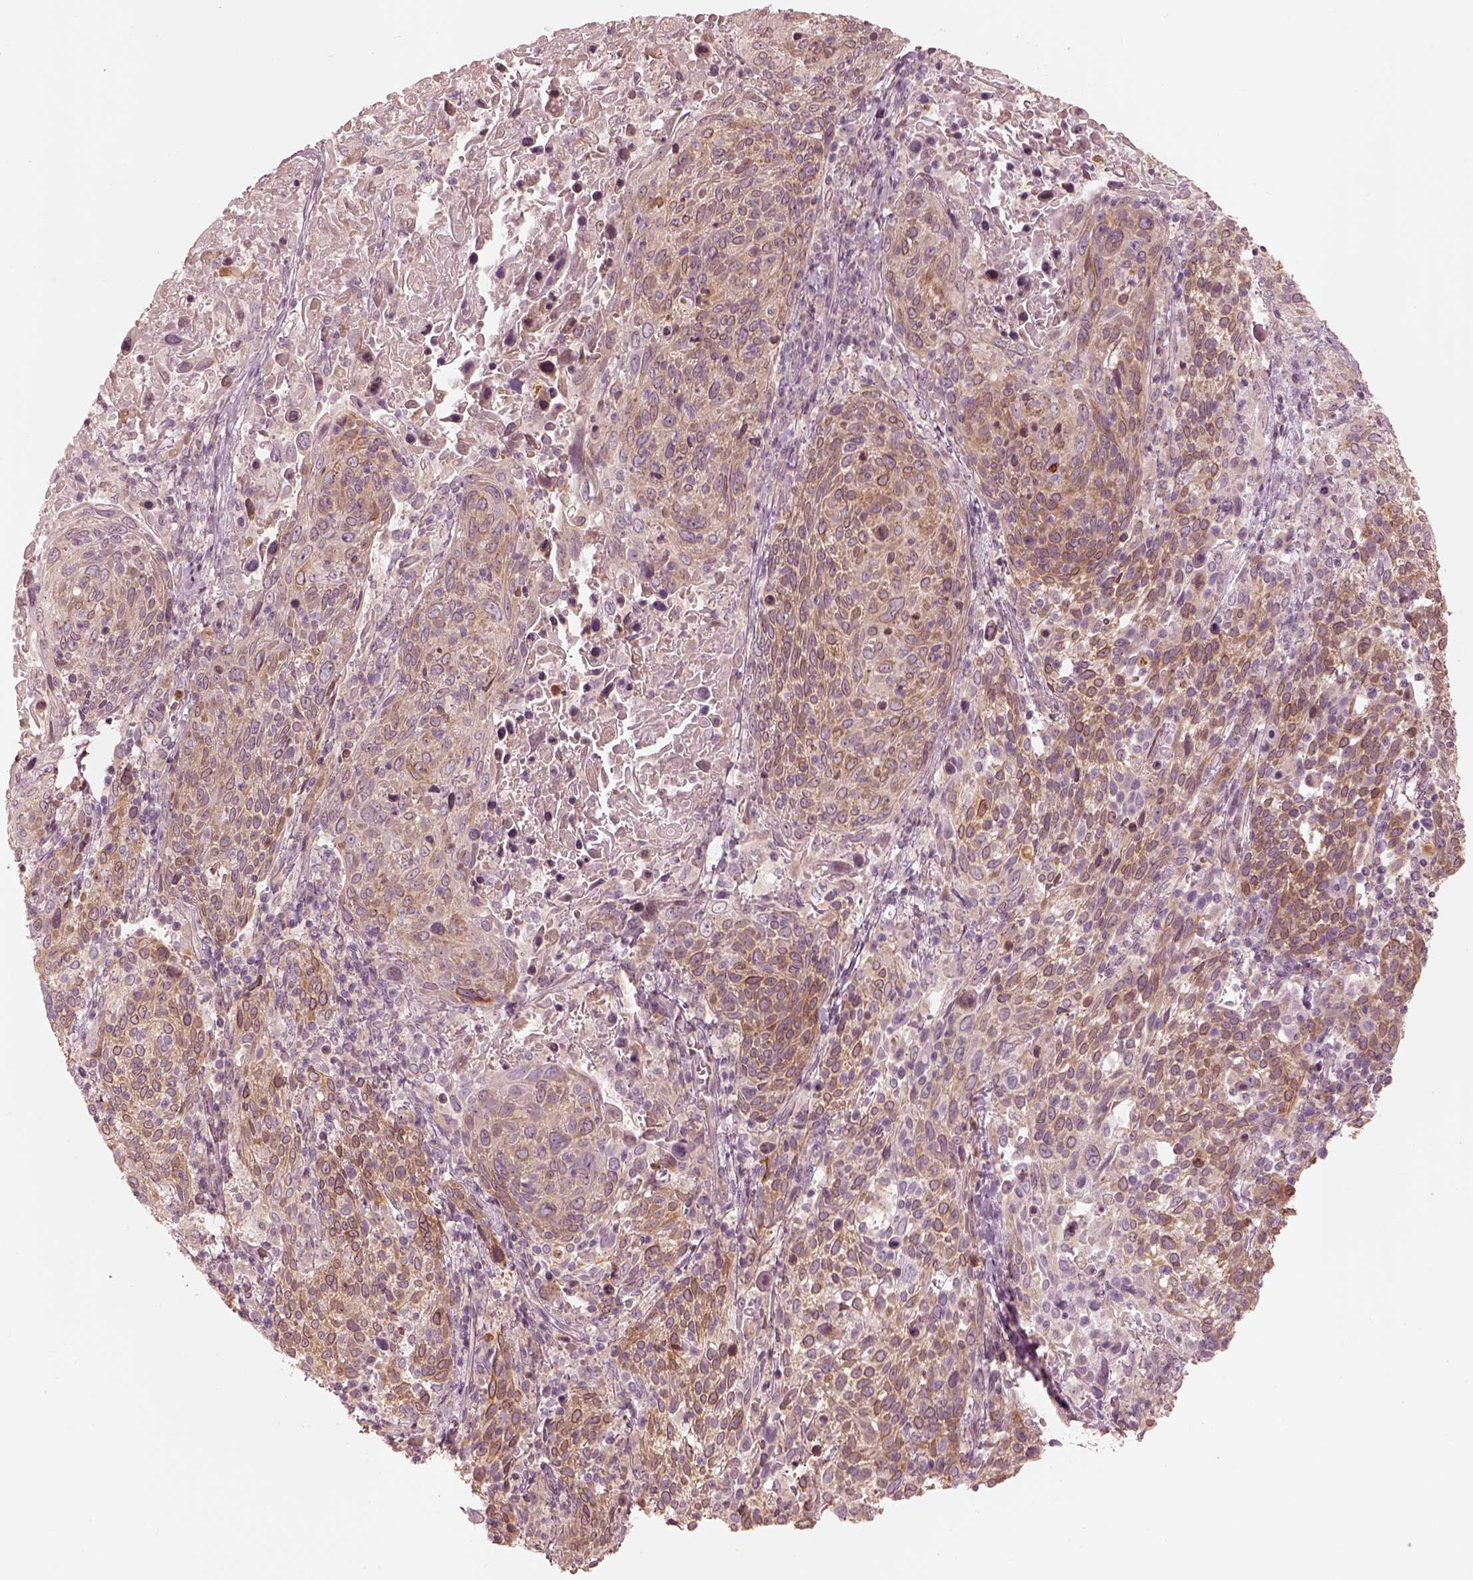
{"staining": {"intensity": "moderate", "quantity": ">75%", "location": "cytoplasmic/membranous"}, "tissue": "cervical cancer", "cell_type": "Tumor cells", "image_type": "cancer", "snomed": [{"axis": "morphology", "description": "Squamous cell carcinoma, NOS"}, {"axis": "topography", "description": "Cervix"}], "caption": "Cervical cancer tissue reveals moderate cytoplasmic/membranous positivity in about >75% of tumor cells", "gene": "WLS", "patient": {"sex": "female", "age": 61}}